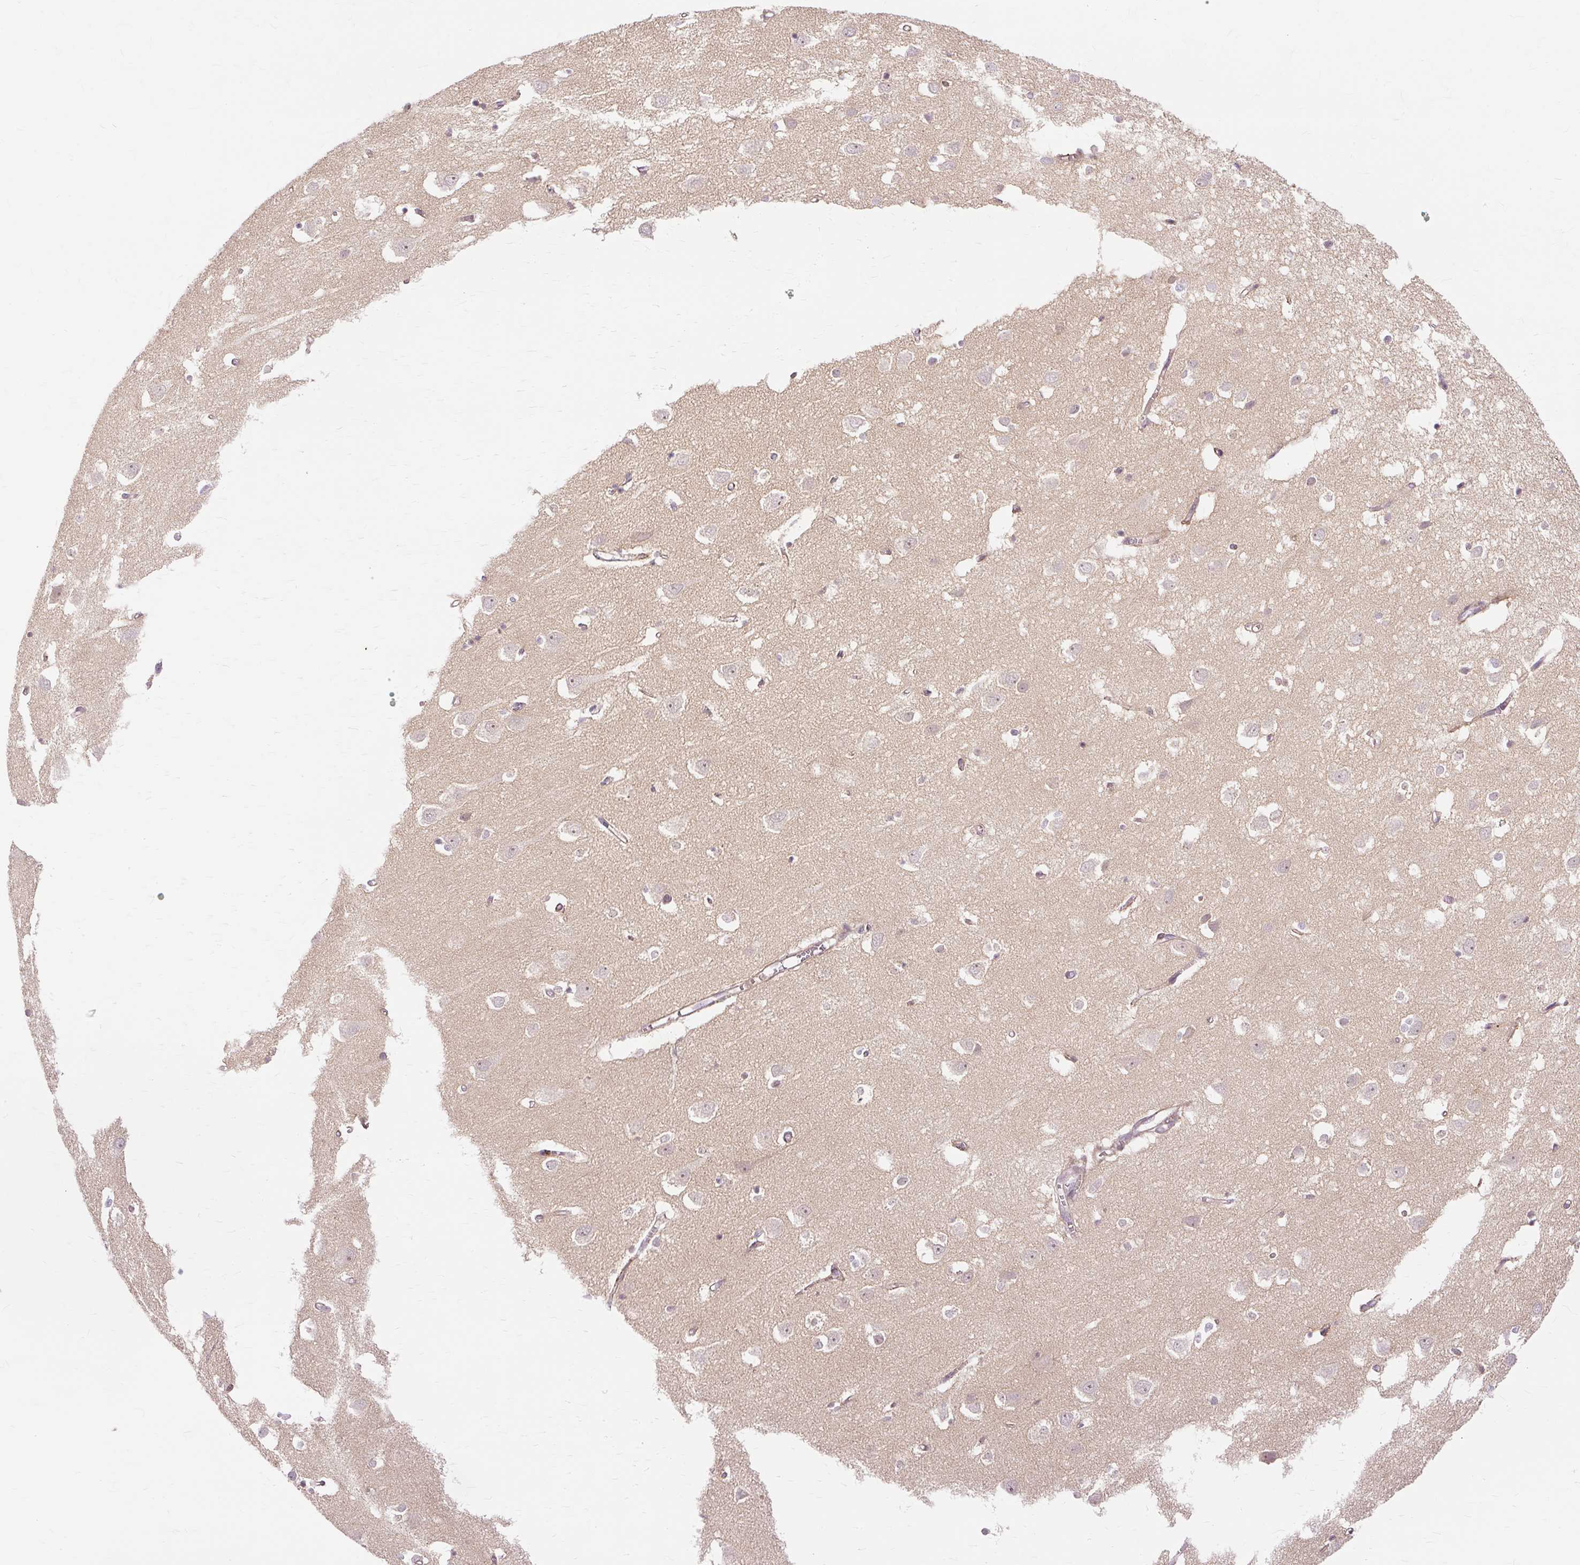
{"staining": {"intensity": "weak", "quantity": "25%-75%", "location": "cytoplasmic/membranous"}, "tissue": "cerebral cortex", "cell_type": "Endothelial cells", "image_type": "normal", "snomed": [{"axis": "morphology", "description": "Normal tissue, NOS"}, {"axis": "topography", "description": "Cerebral cortex"}], "caption": "There is low levels of weak cytoplasmic/membranous staining in endothelial cells of benign cerebral cortex, as demonstrated by immunohistochemical staining (brown color).", "gene": "MMACHC", "patient": {"sex": "male", "age": 70}}